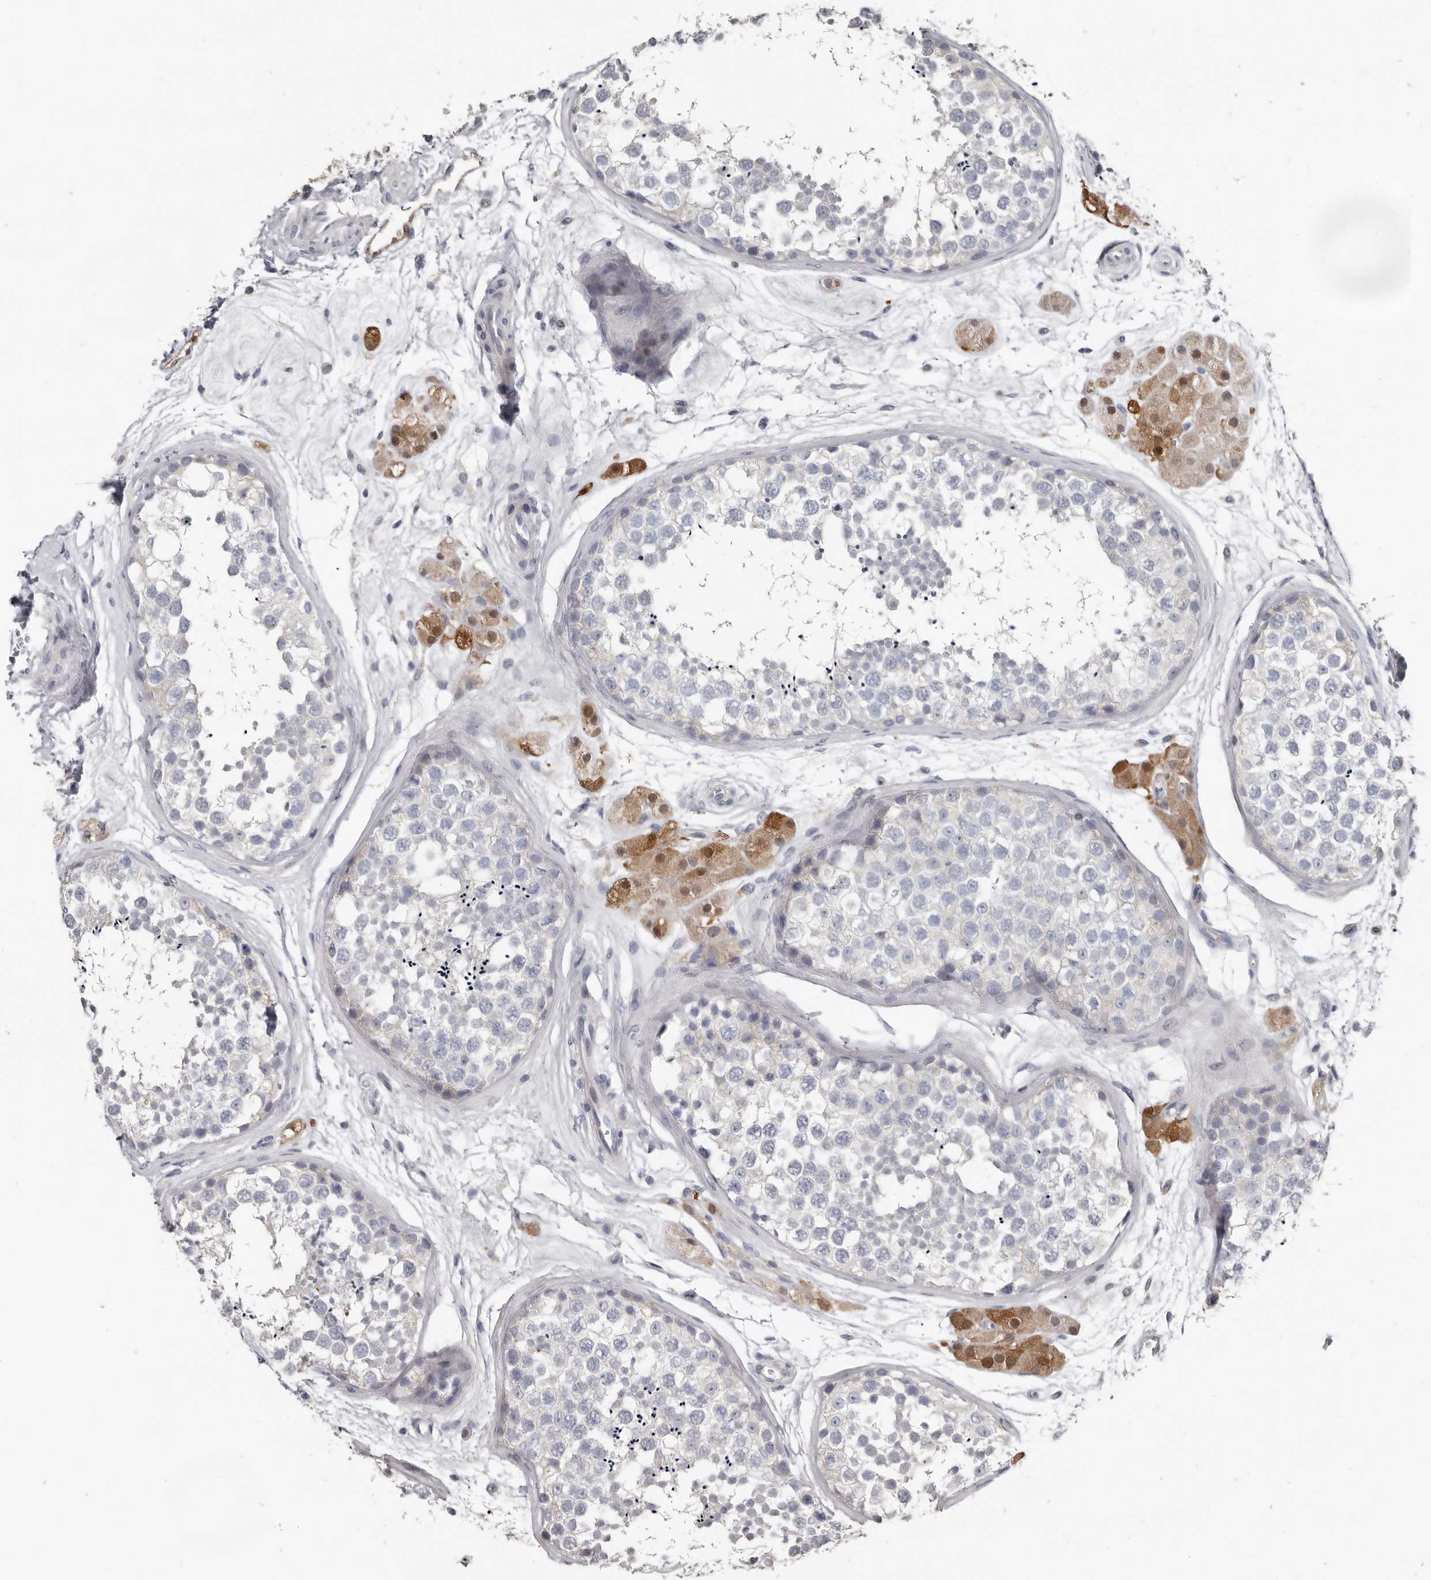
{"staining": {"intensity": "negative", "quantity": "none", "location": "none"}, "tissue": "testis", "cell_type": "Cells in seminiferous ducts", "image_type": "normal", "snomed": [{"axis": "morphology", "description": "Normal tissue, NOS"}, {"axis": "topography", "description": "Testis"}], "caption": "IHC of benign testis shows no staining in cells in seminiferous ducts.", "gene": "FABP7", "patient": {"sex": "male", "age": 56}}